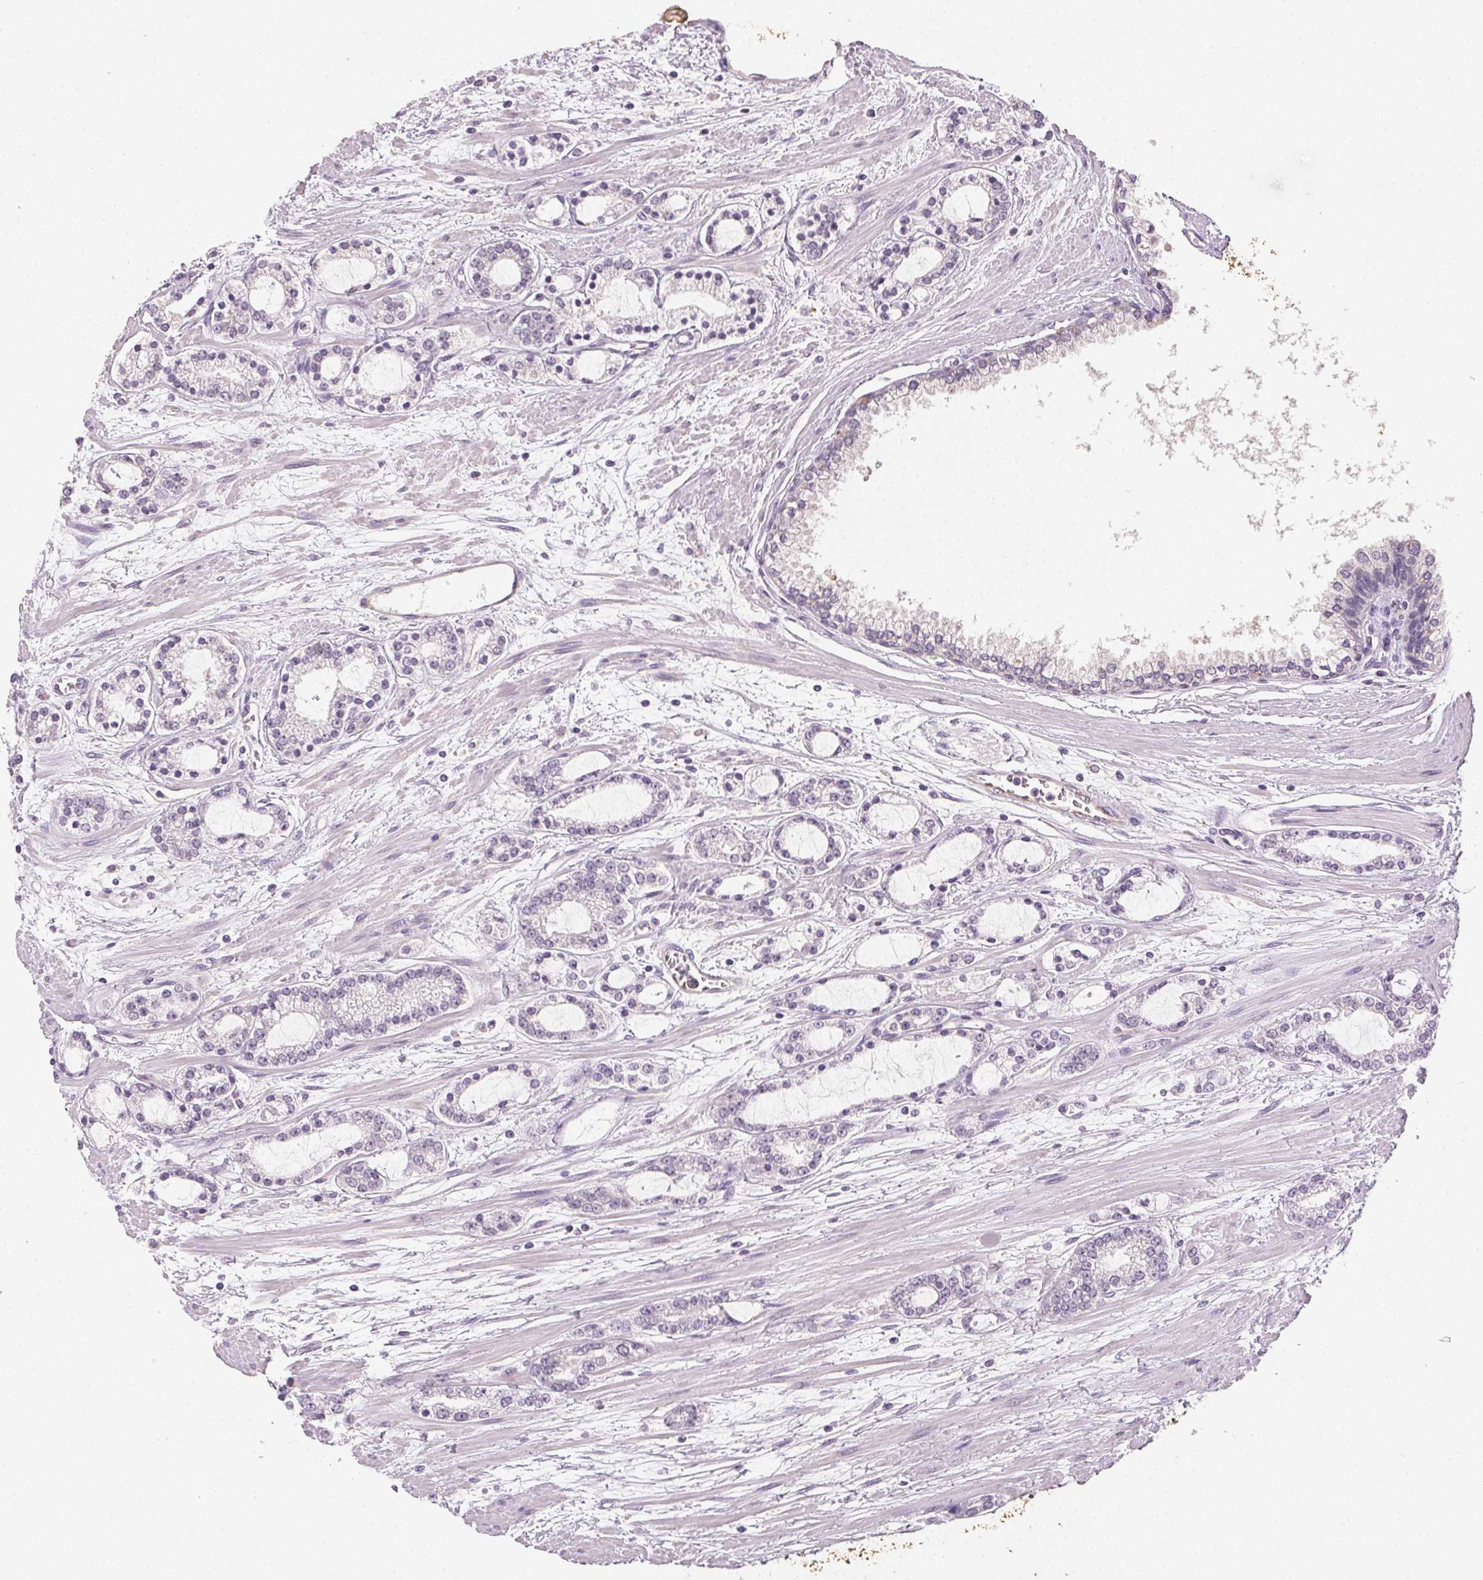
{"staining": {"intensity": "negative", "quantity": "none", "location": "none"}, "tissue": "prostate cancer", "cell_type": "Tumor cells", "image_type": "cancer", "snomed": [{"axis": "morphology", "description": "Adenocarcinoma, Medium grade"}, {"axis": "topography", "description": "Prostate"}], "caption": "Immunohistochemistry (IHC) of prostate adenocarcinoma (medium-grade) reveals no positivity in tumor cells.", "gene": "CLTRN", "patient": {"sex": "male", "age": 57}}